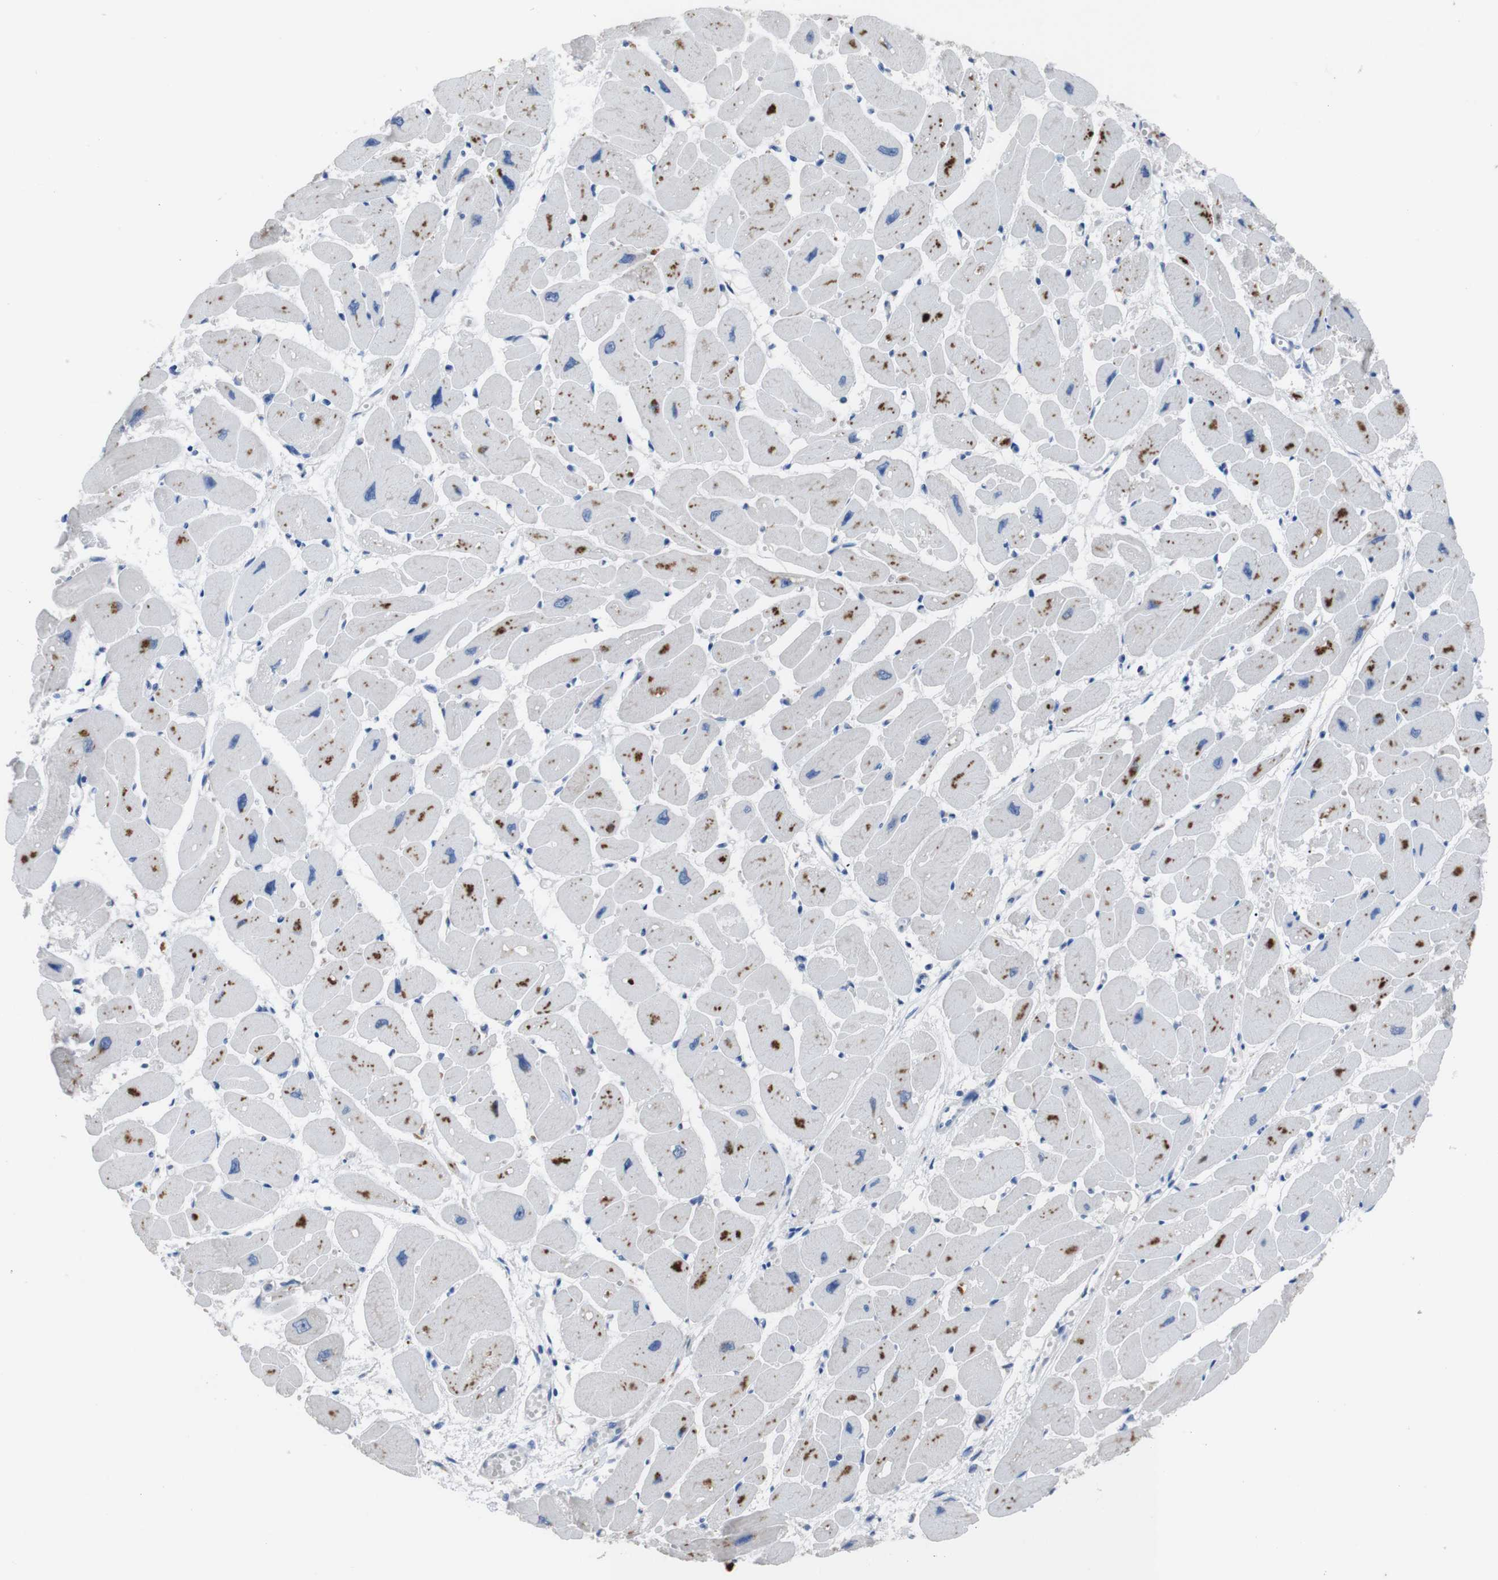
{"staining": {"intensity": "moderate", "quantity": "25%-75%", "location": "cytoplasmic/membranous"}, "tissue": "heart muscle", "cell_type": "Cardiomyocytes", "image_type": "normal", "snomed": [{"axis": "morphology", "description": "Normal tissue, NOS"}, {"axis": "topography", "description": "Heart"}], "caption": "Immunohistochemical staining of benign heart muscle demonstrates moderate cytoplasmic/membranous protein staining in about 25%-75% of cardiomyocytes.", "gene": "GJB2", "patient": {"sex": "female", "age": 54}}